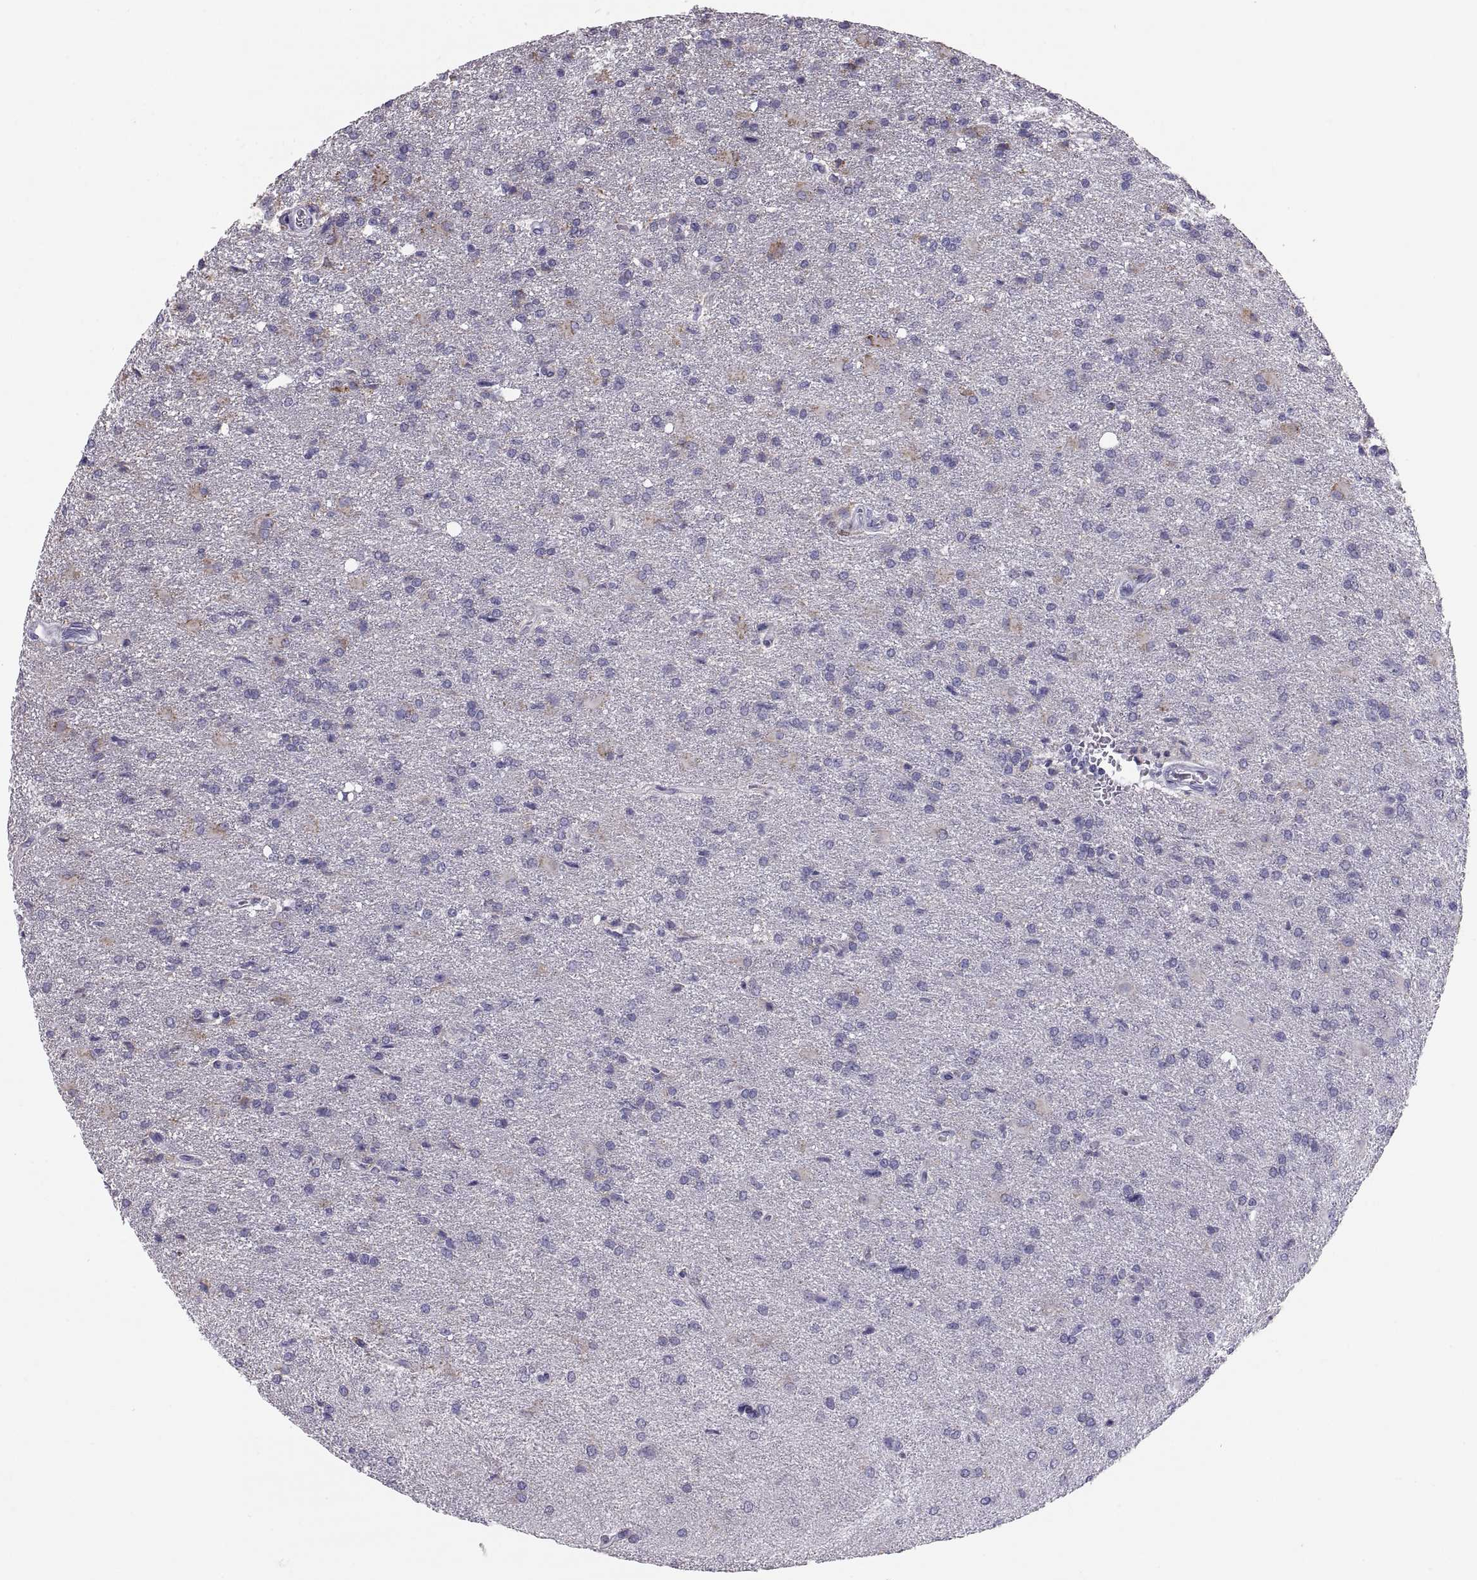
{"staining": {"intensity": "negative", "quantity": "none", "location": "none"}, "tissue": "glioma", "cell_type": "Tumor cells", "image_type": "cancer", "snomed": [{"axis": "morphology", "description": "Glioma, malignant, High grade"}, {"axis": "topography", "description": "Brain"}], "caption": "Immunohistochemical staining of malignant glioma (high-grade) demonstrates no significant positivity in tumor cells.", "gene": "PAX2", "patient": {"sex": "male", "age": 68}}